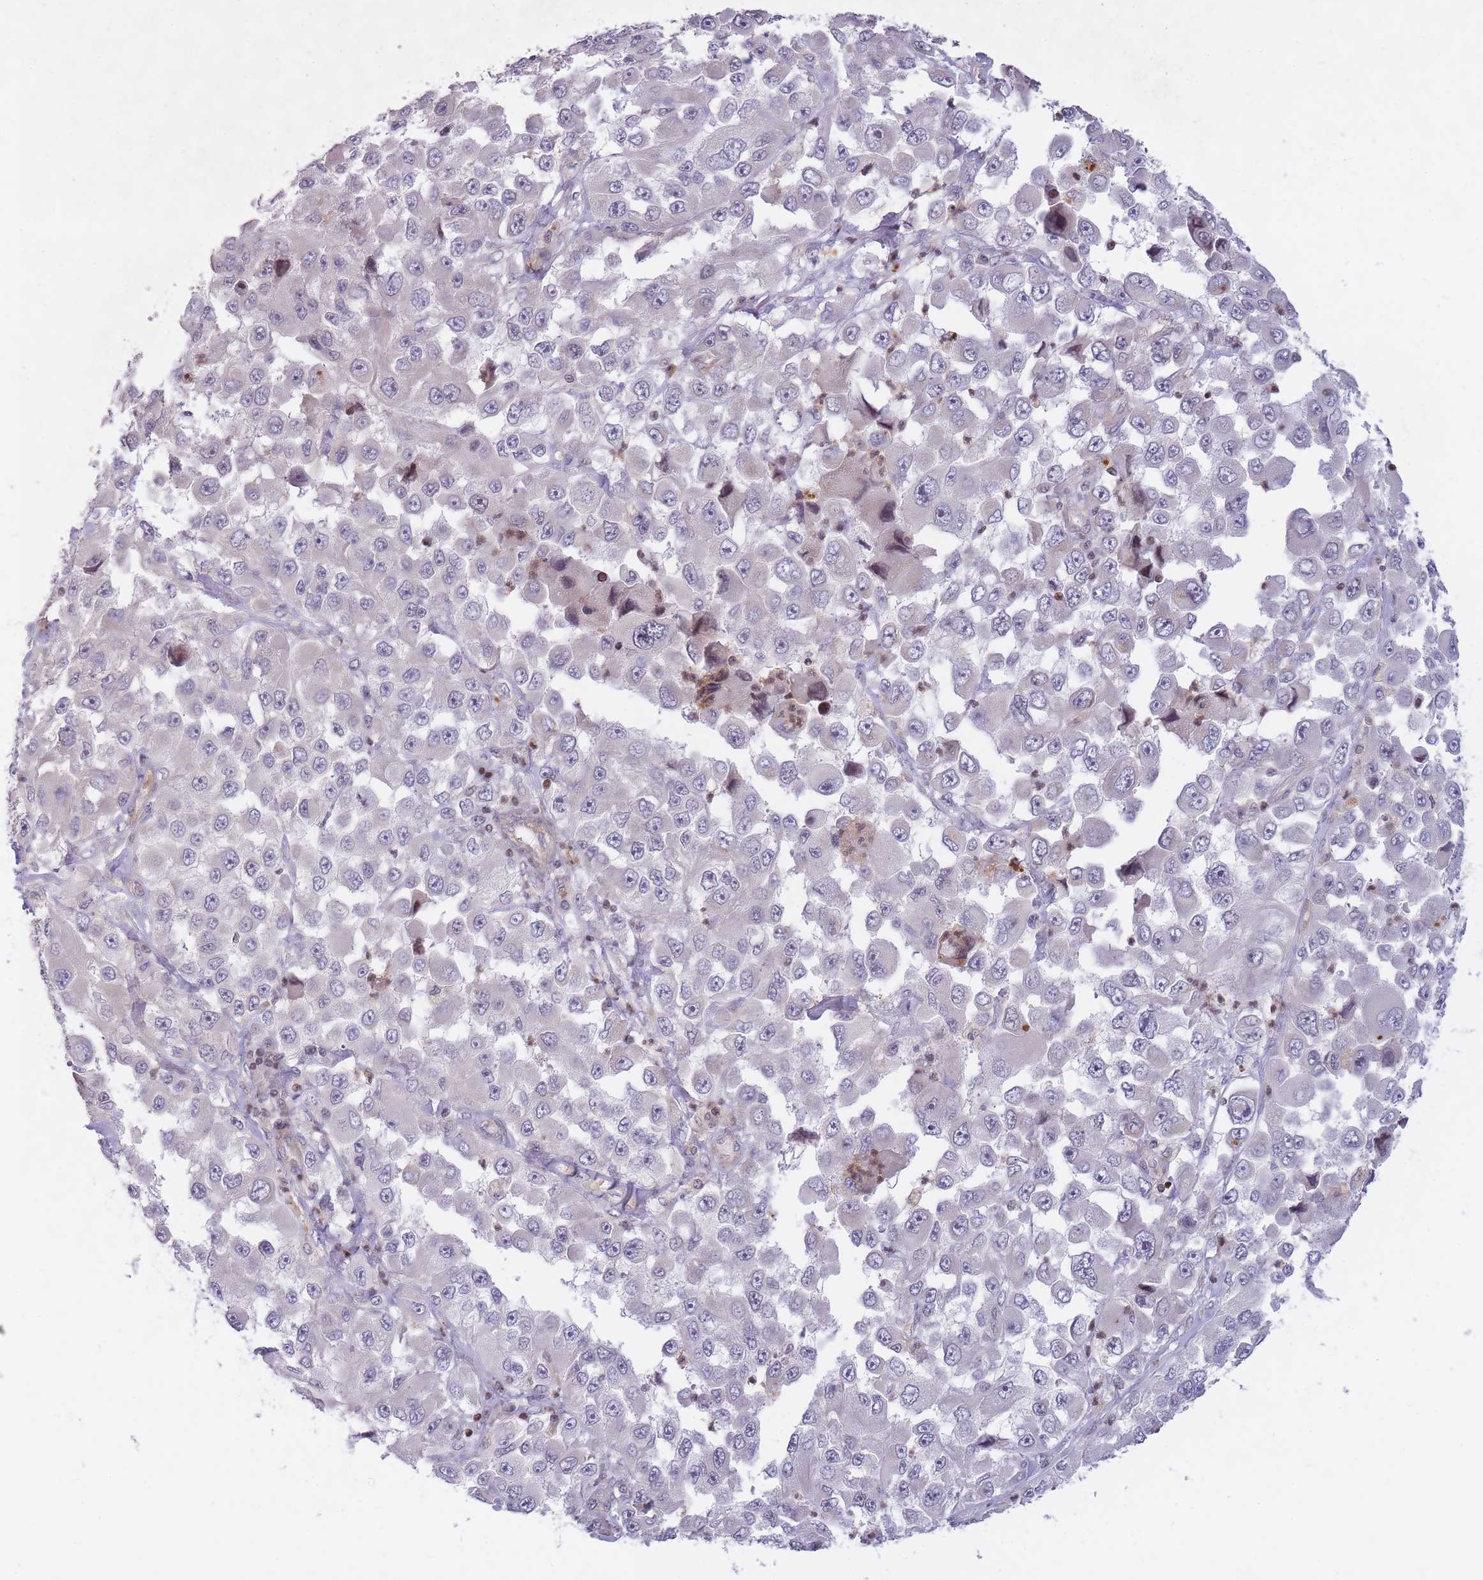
{"staining": {"intensity": "negative", "quantity": "none", "location": "none"}, "tissue": "melanoma", "cell_type": "Tumor cells", "image_type": "cancer", "snomed": [{"axis": "morphology", "description": "Malignant melanoma, Metastatic site"}, {"axis": "topography", "description": "Lymph node"}], "caption": "Tumor cells show no significant protein staining in melanoma.", "gene": "SLC35F5", "patient": {"sex": "male", "age": 62}}